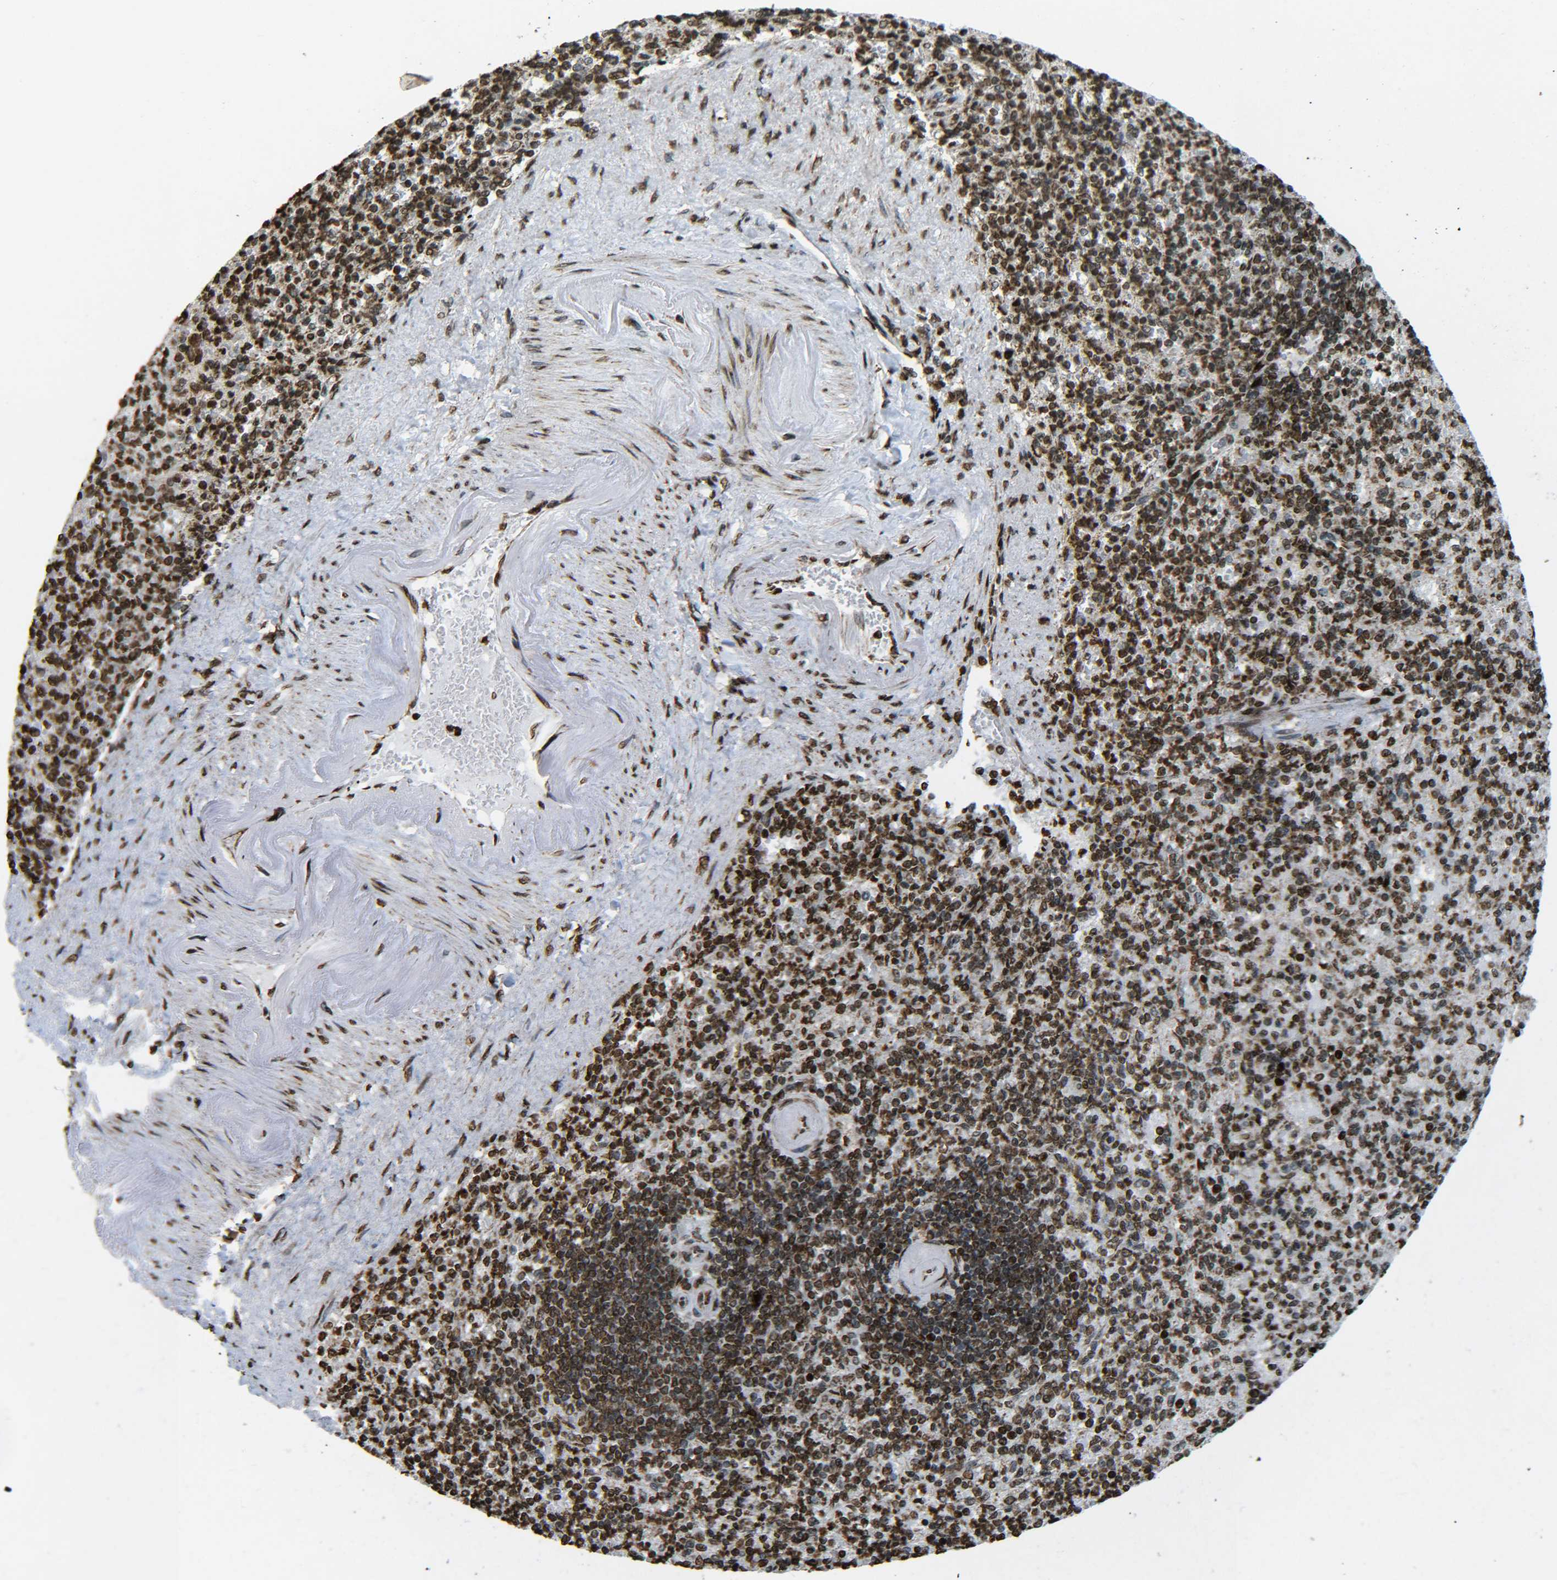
{"staining": {"intensity": "strong", "quantity": ">75%", "location": "nuclear"}, "tissue": "spleen", "cell_type": "Cells in red pulp", "image_type": "normal", "snomed": [{"axis": "morphology", "description": "Normal tissue, NOS"}, {"axis": "topography", "description": "Spleen"}], "caption": "A high amount of strong nuclear staining is identified in about >75% of cells in red pulp in benign spleen.", "gene": "NEUROG2", "patient": {"sex": "female", "age": 74}}